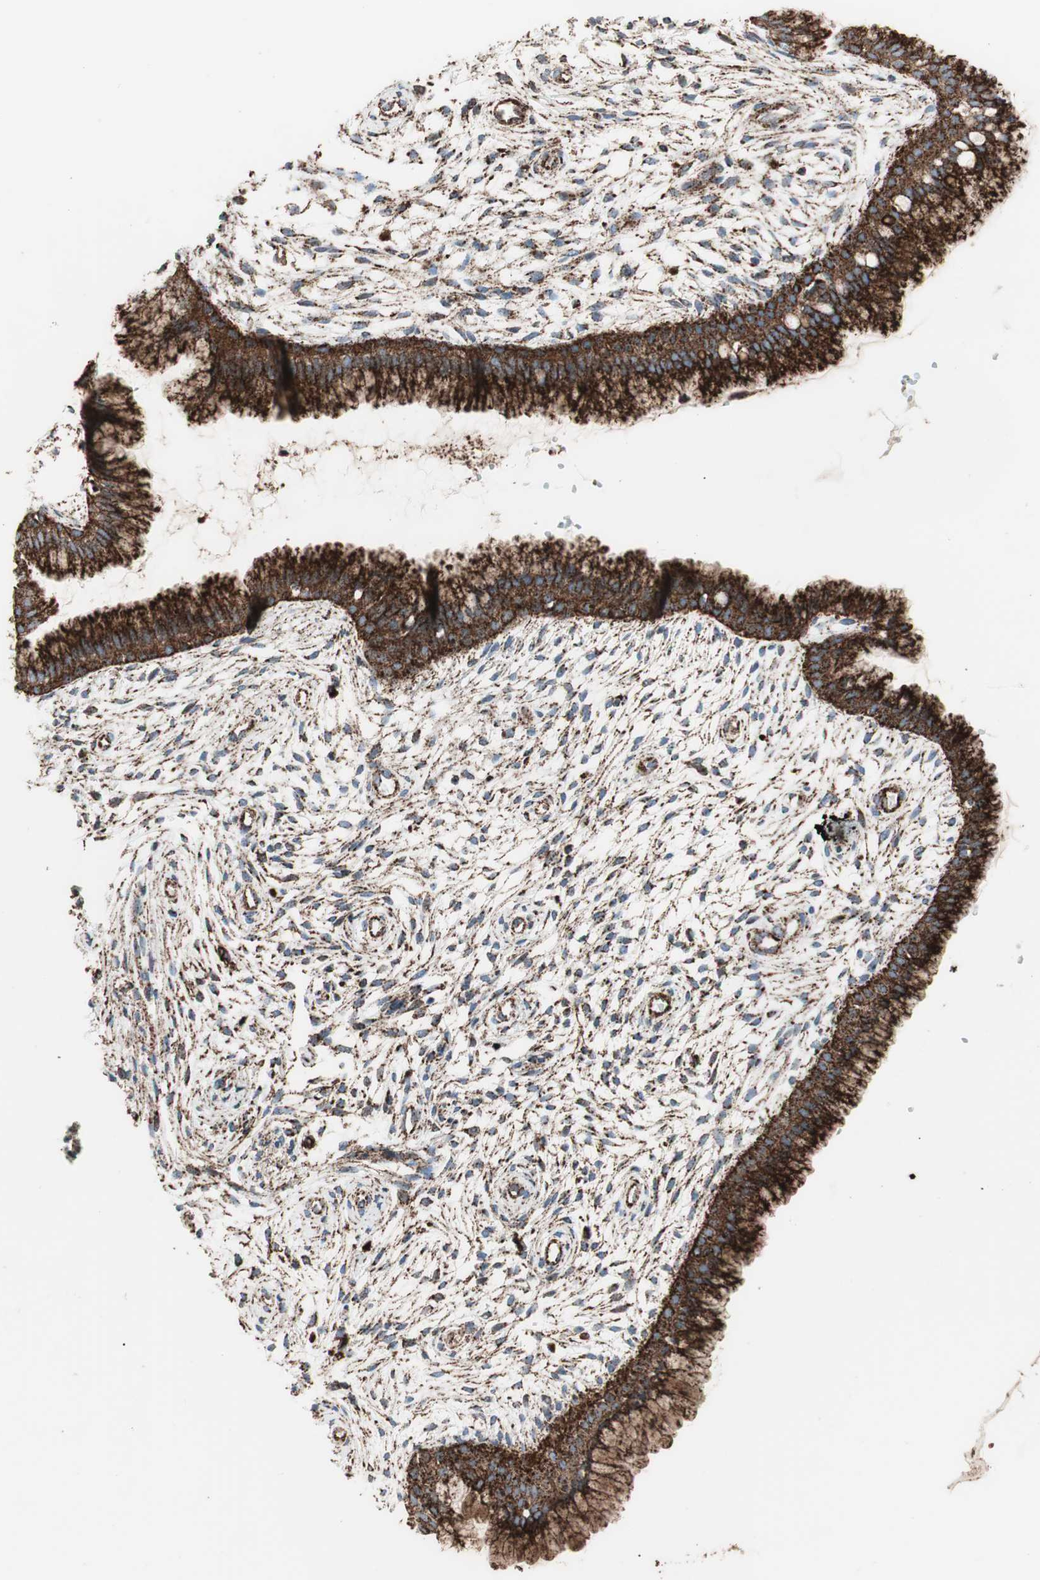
{"staining": {"intensity": "strong", "quantity": ">75%", "location": "cytoplasmic/membranous"}, "tissue": "cervix", "cell_type": "Glandular cells", "image_type": "normal", "snomed": [{"axis": "morphology", "description": "Normal tissue, NOS"}, {"axis": "topography", "description": "Cervix"}], "caption": "Glandular cells reveal high levels of strong cytoplasmic/membranous staining in approximately >75% of cells in unremarkable human cervix.", "gene": "LAMP1", "patient": {"sex": "female", "age": 39}}